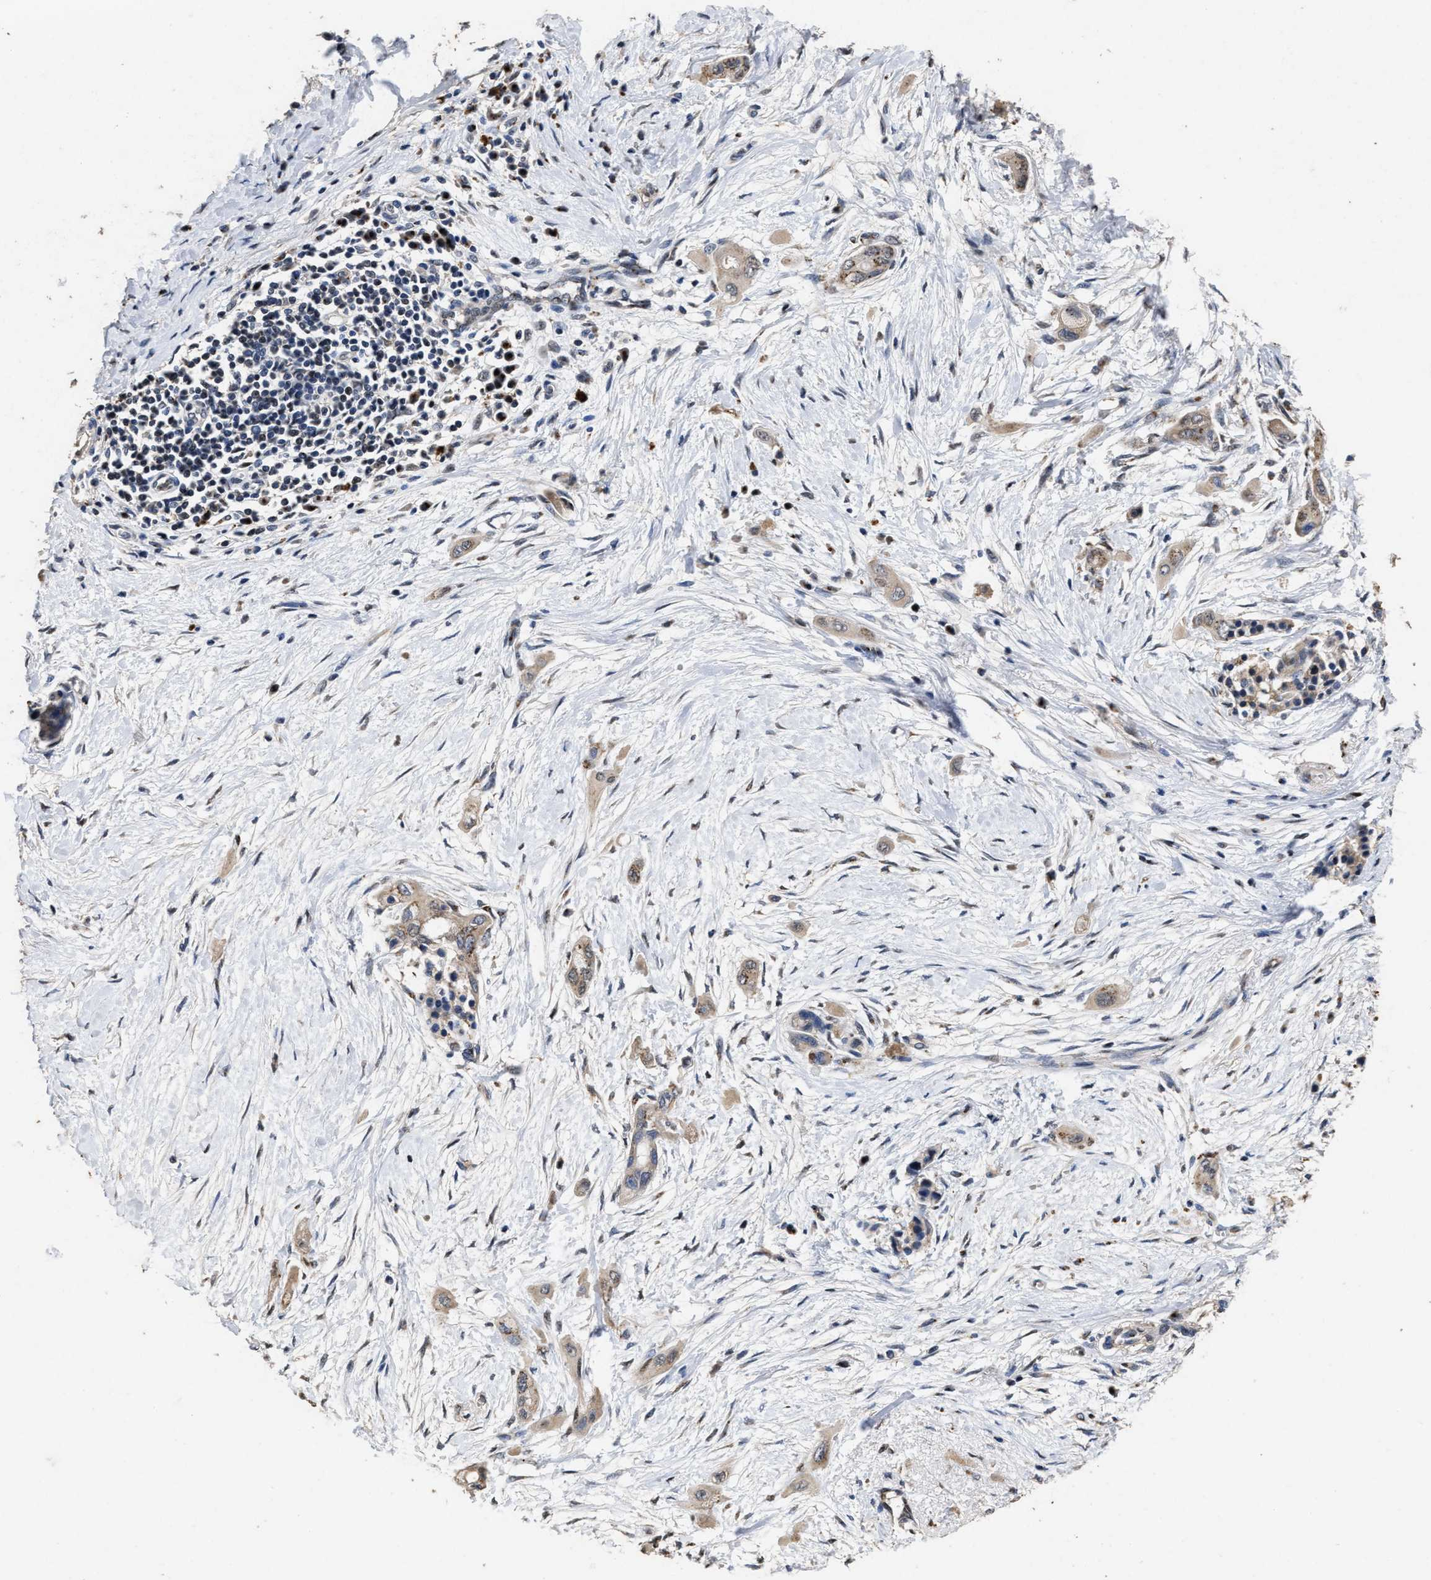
{"staining": {"intensity": "weak", "quantity": ">75%", "location": "cytoplasmic/membranous"}, "tissue": "pancreatic cancer", "cell_type": "Tumor cells", "image_type": "cancer", "snomed": [{"axis": "morphology", "description": "Adenocarcinoma, NOS"}, {"axis": "topography", "description": "Pancreas"}], "caption": "Adenocarcinoma (pancreatic) stained for a protein (brown) exhibits weak cytoplasmic/membranous positive positivity in about >75% of tumor cells.", "gene": "TPST2", "patient": {"sex": "male", "age": 59}}